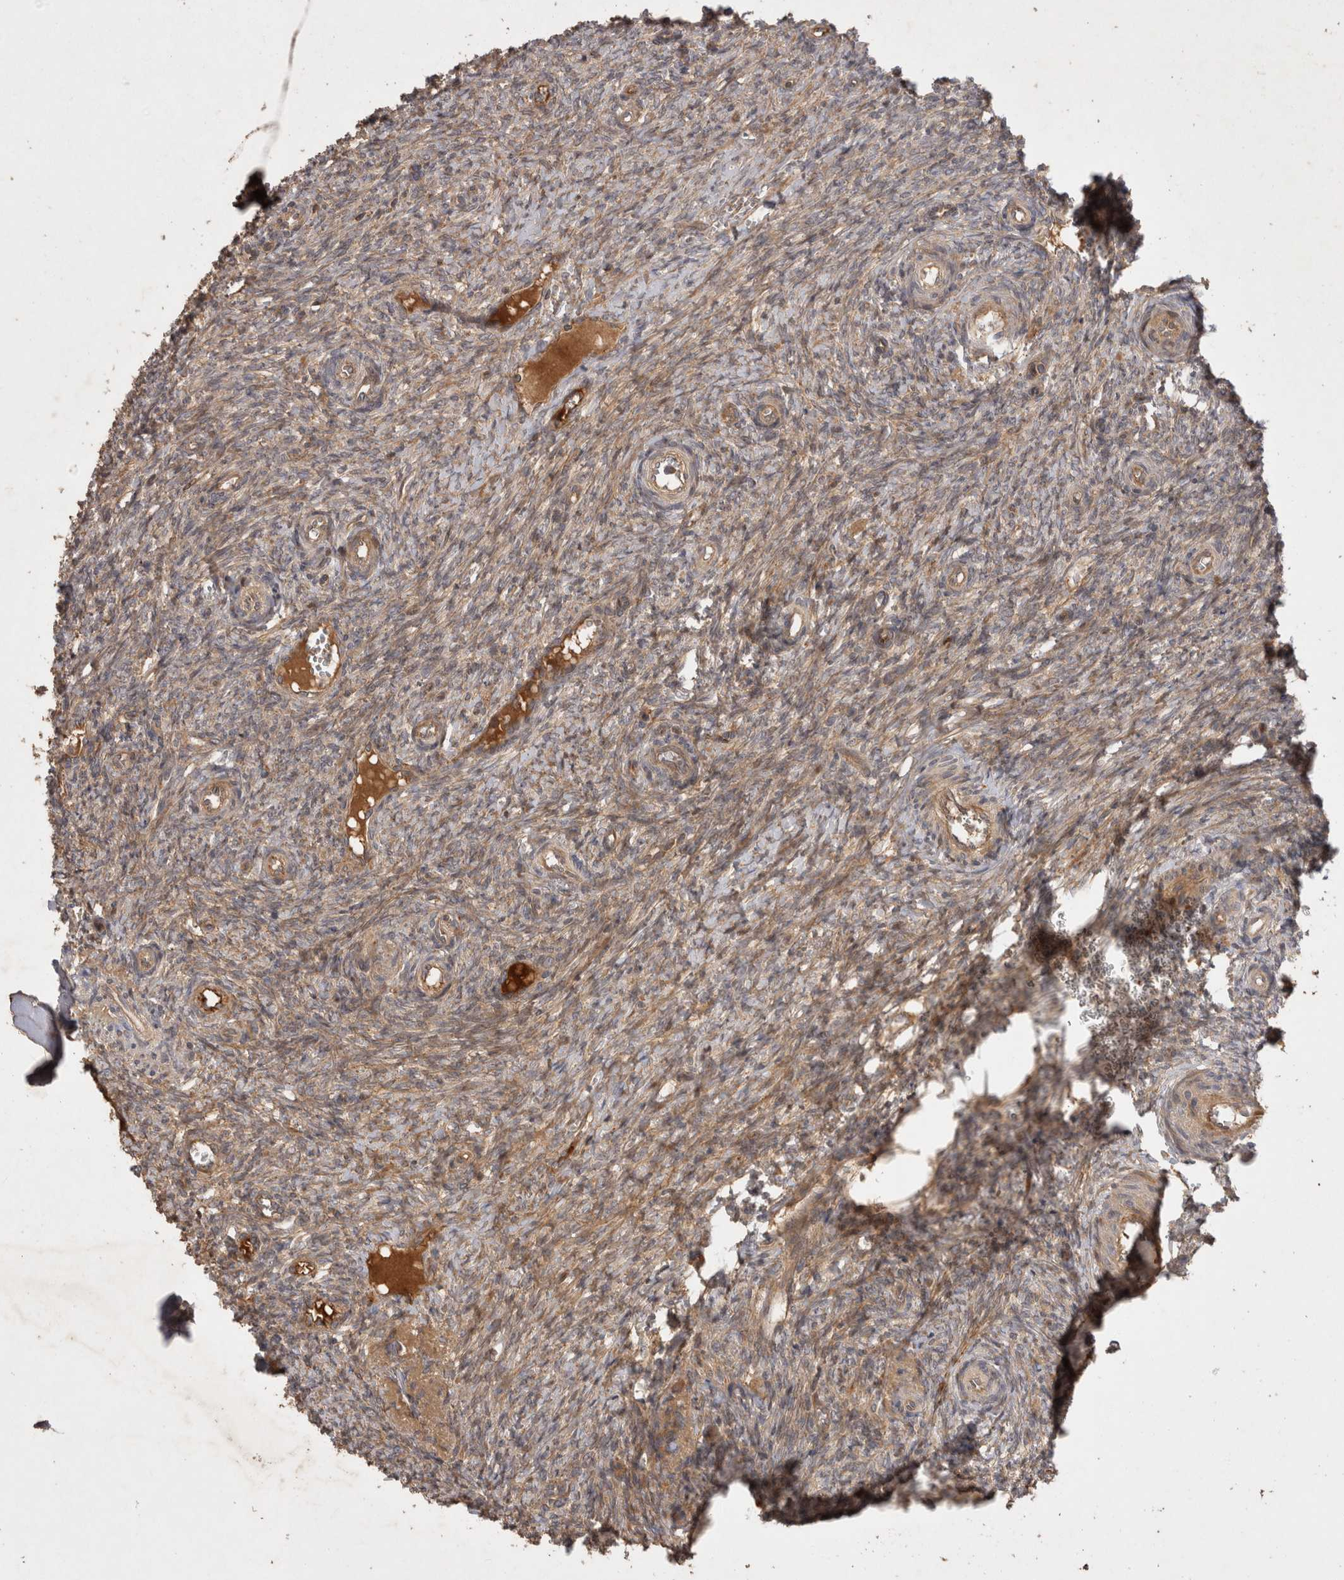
{"staining": {"intensity": "moderate", "quantity": ">75%", "location": "cytoplasmic/membranous"}, "tissue": "ovary", "cell_type": "Follicle cells", "image_type": "normal", "snomed": [{"axis": "morphology", "description": "Normal tissue, NOS"}, {"axis": "topography", "description": "Ovary"}], "caption": "About >75% of follicle cells in normal human ovary exhibit moderate cytoplasmic/membranous protein staining as visualized by brown immunohistochemical staining.", "gene": "PPP1R42", "patient": {"sex": "female", "age": 41}}